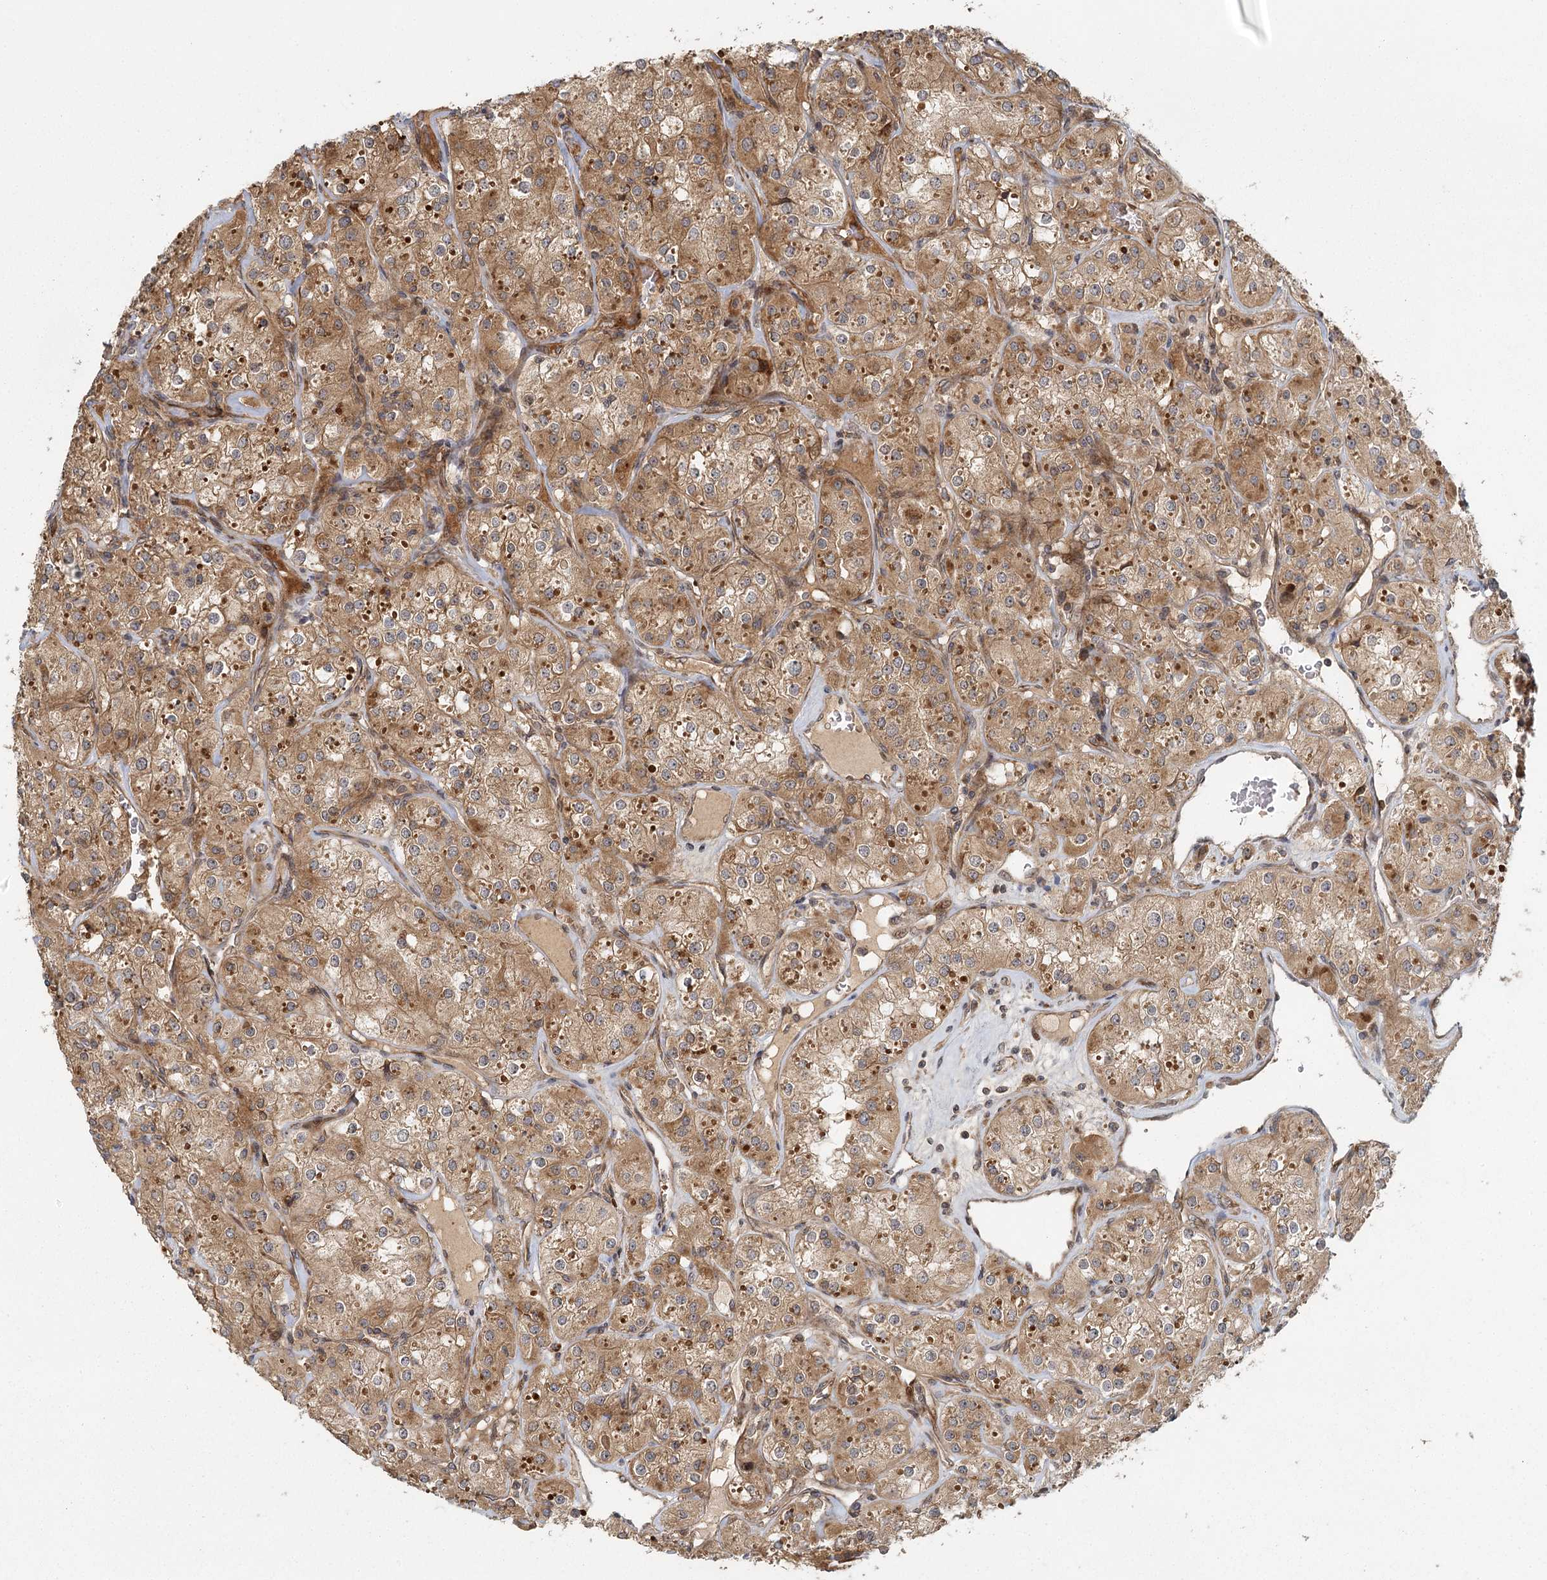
{"staining": {"intensity": "moderate", "quantity": ">75%", "location": "cytoplasmic/membranous"}, "tissue": "renal cancer", "cell_type": "Tumor cells", "image_type": "cancer", "snomed": [{"axis": "morphology", "description": "Adenocarcinoma, NOS"}, {"axis": "topography", "description": "Kidney"}], "caption": "Moderate cytoplasmic/membranous protein staining is identified in approximately >75% of tumor cells in renal adenocarcinoma. (DAB IHC with brightfield microscopy, high magnification).", "gene": "RAPGEF6", "patient": {"sex": "male", "age": 77}}